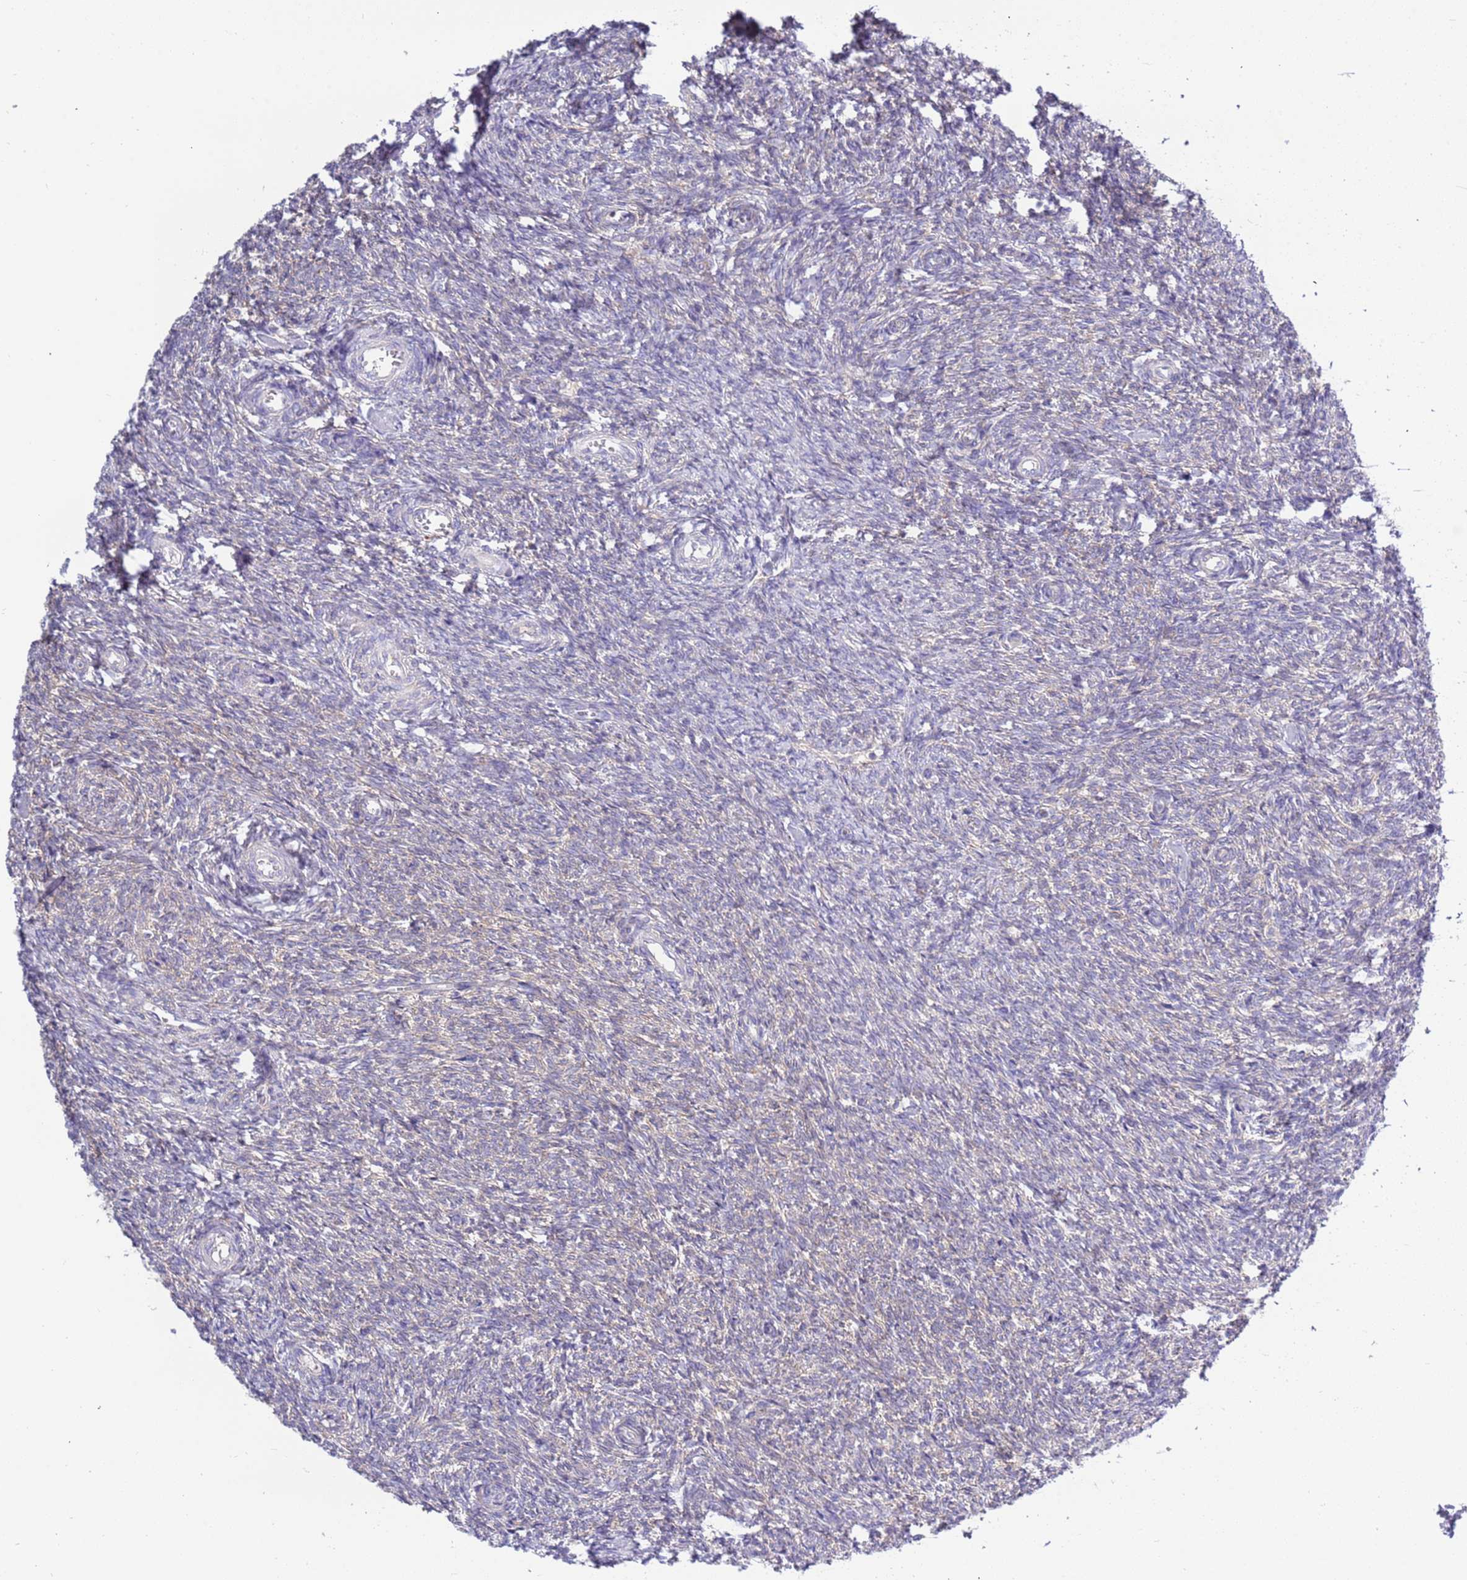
{"staining": {"intensity": "moderate", "quantity": "25%-75%", "location": "cytoplasmic/membranous"}, "tissue": "ovary", "cell_type": "Follicle cells", "image_type": "normal", "snomed": [{"axis": "morphology", "description": "Normal tissue, NOS"}, {"axis": "topography", "description": "Ovary"}], "caption": "Follicle cells demonstrate medium levels of moderate cytoplasmic/membranous expression in about 25%-75% of cells in benign human ovary.", "gene": "STIP1", "patient": {"sex": "female", "age": 44}}